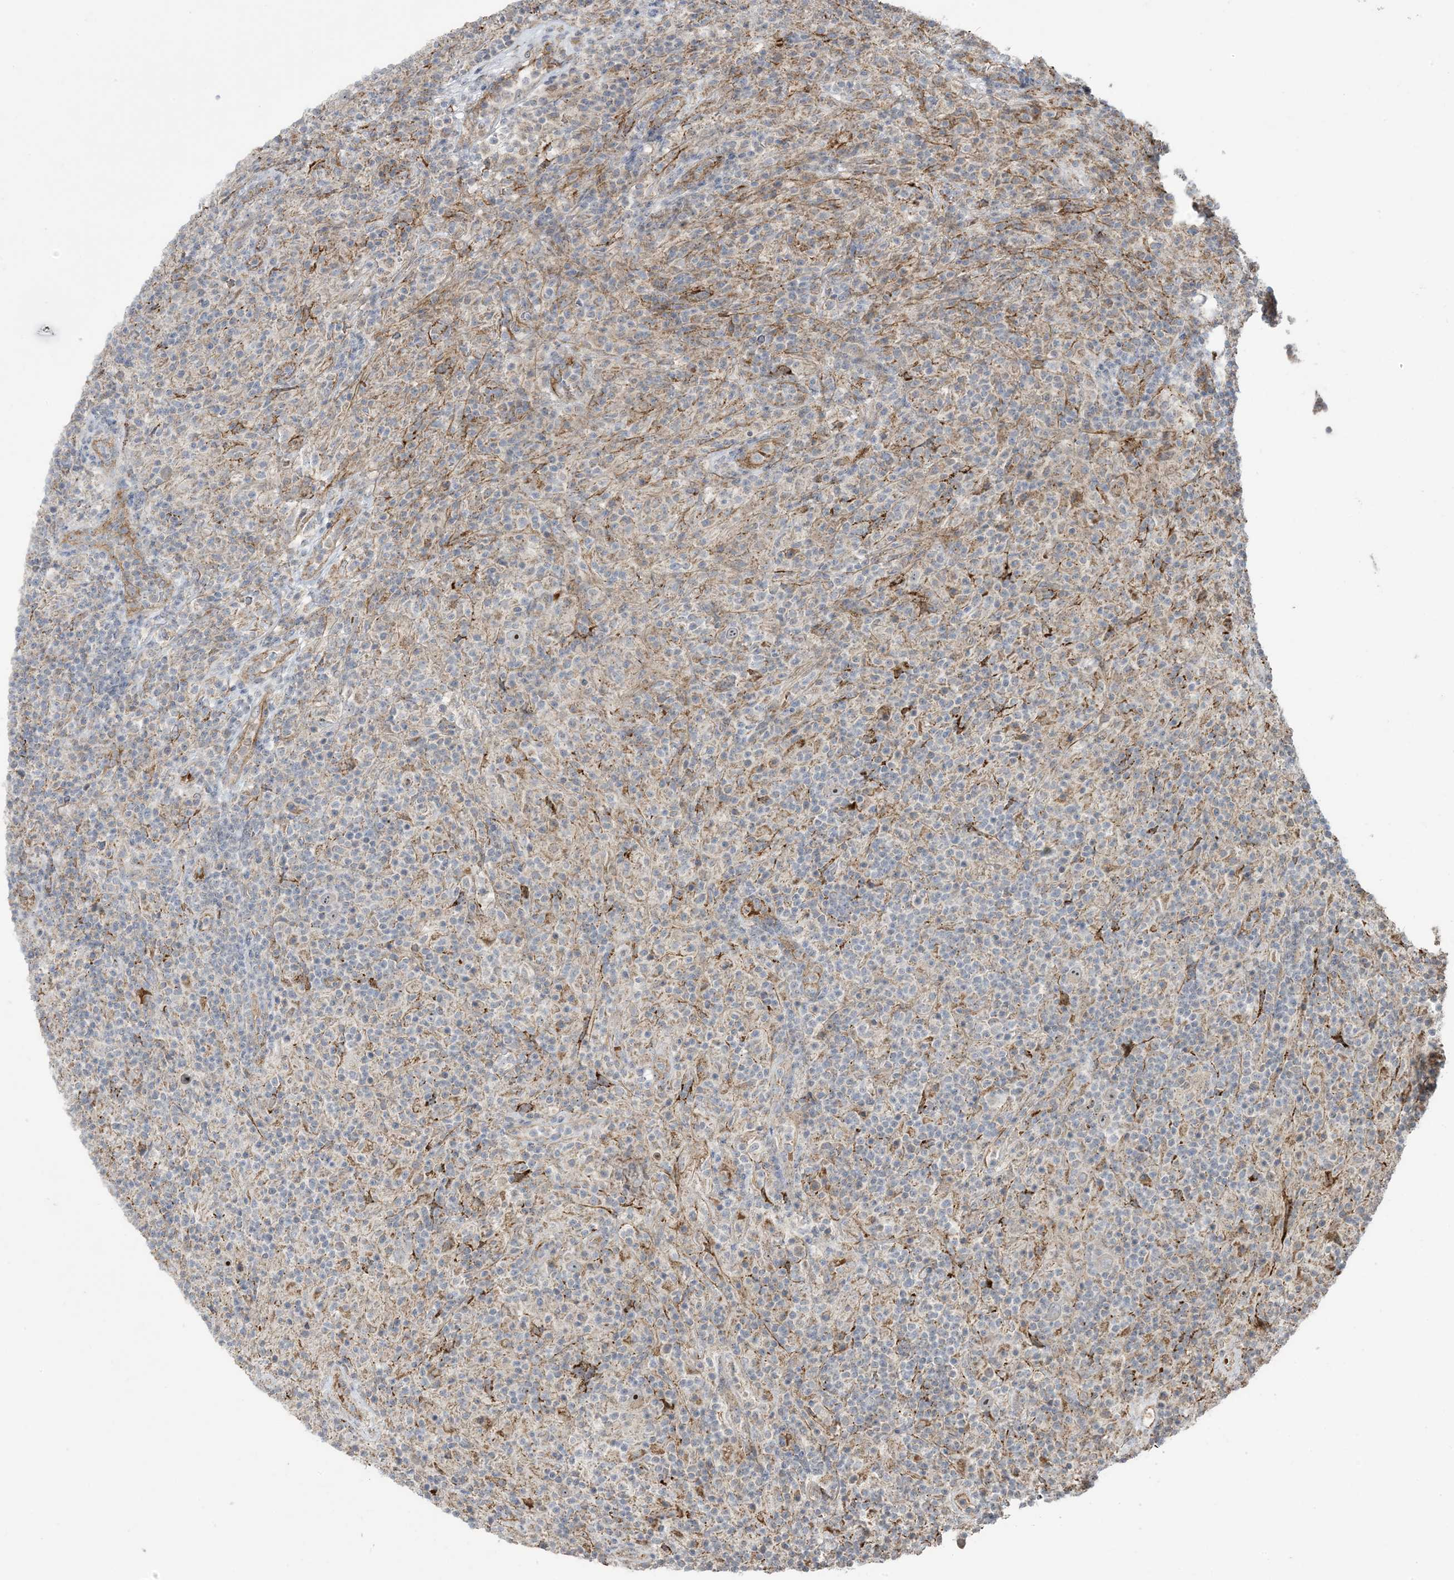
{"staining": {"intensity": "weak", "quantity": "<25%", "location": "nuclear"}, "tissue": "lymphoma", "cell_type": "Tumor cells", "image_type": "cancer", "snomed": [{"axis": "morphology", "description": "Hodgkin's disease, NOS"}, {"axis": "topography", "description": "Lymph node"}], "caption": "Tumor cells show no significant protein positivity in Hodgkin's disease. (Stains: DAB (3,3'-diaminobenzidine) immunohistochemistry with hematoxylin counter stain, Microscopy: brightfield microscopy at high magnification).", "gene": "KLHL18", "patient": {"sex": "male", "age": 70}}